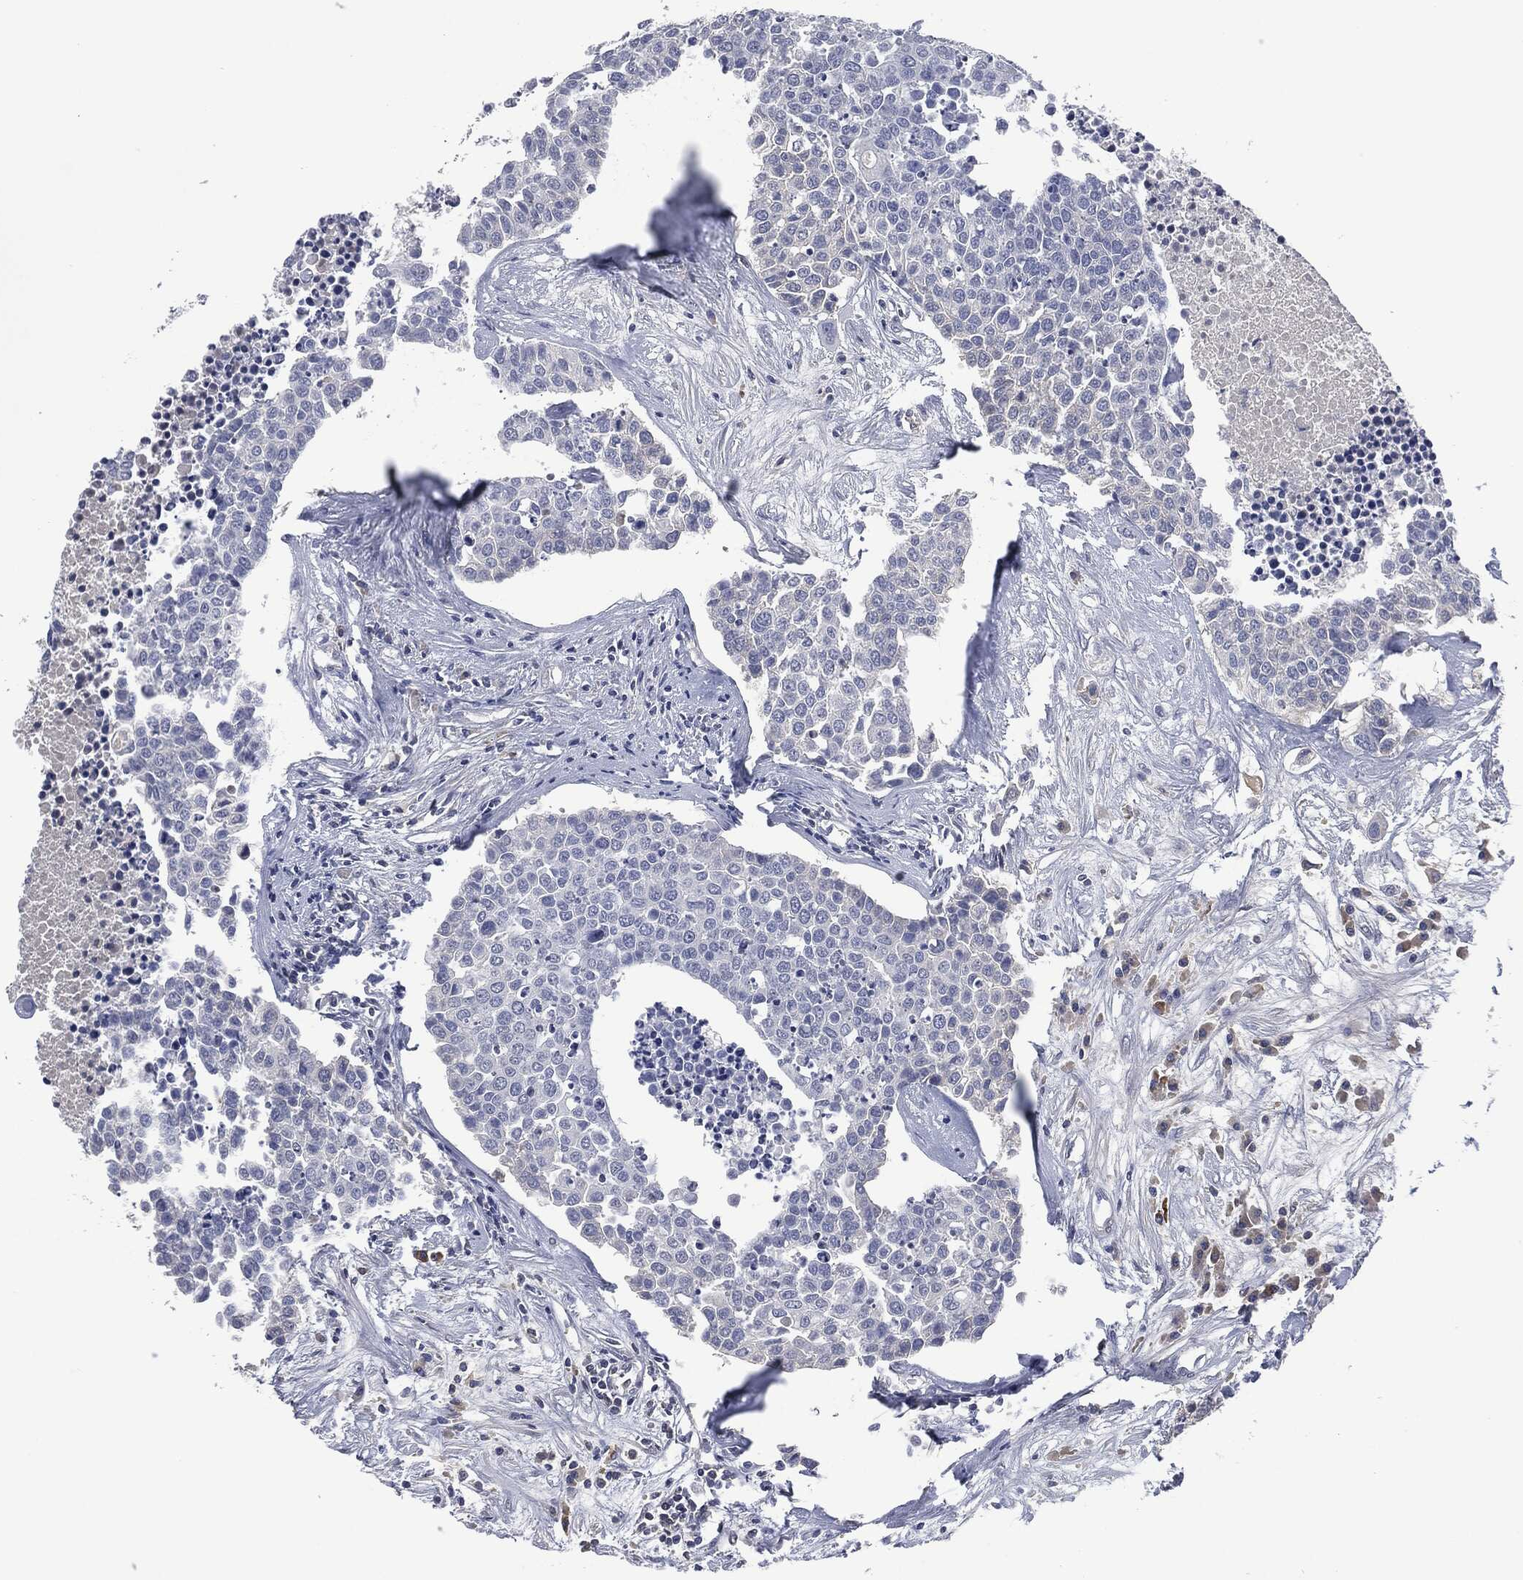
{"staining": {"intensity": "negative", "quantity": "none", "location": "none"}, "tissue": "carcinoid", "cell_type": "Tumor cells", "image_type": "cancer", "snomed": [{"axis": "morphology", "description": "Carcinoid, malignant, NOS"}, {"axis": "topography", "description": "Colon"}], "caption": "The image shows no staining of tumor cells in carcinoid. (Brightfield microscopy of DAB (3,3'-diaminobenzidine) immunohistochemistry at high magnification).", "gene": "SIGLEC7", "patient": {"sex": "male", "age": 81}}